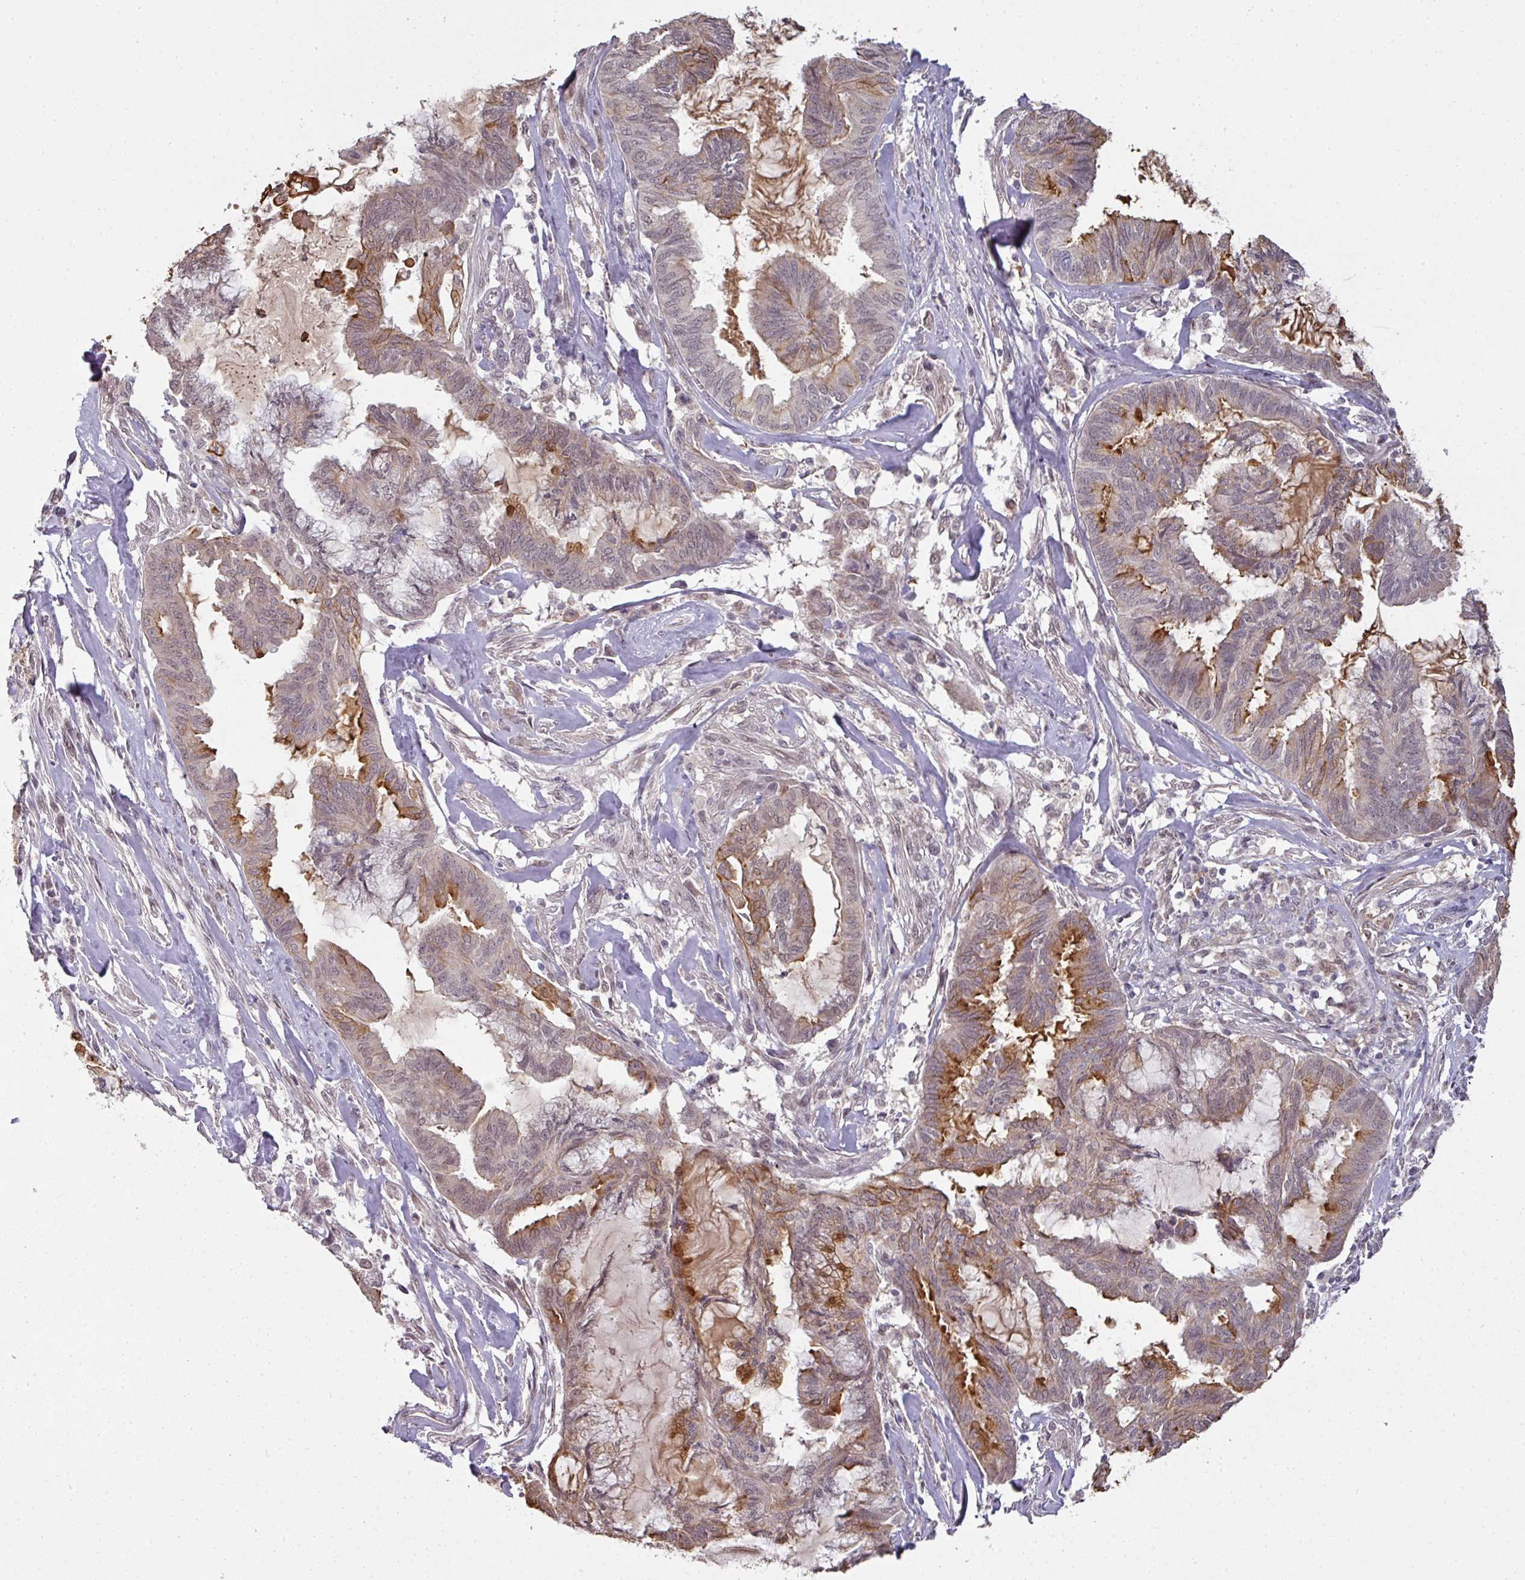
{"staining": {"intensity": "strong", "quantity": "<25%", "location": "cytoplasmic/membranous"}, "tissue": "endometrial cancer", "cell_type": "Tumor cells", "image_type": "cancer", "snomed": [{"axis": "morphology", "description": "Adenocarcinoma, NOS"}, {"axis": "topography", "description": "Endometrium"}], "caption": "Endometrial cancer stained with DAB immunohistochemistry reveals medium levels of strong cytoplasmic/membranous positivity in about <25% of tumor cells.", "gene": "GTF2H3", "patient": {"sex": "female", "age": 86}}